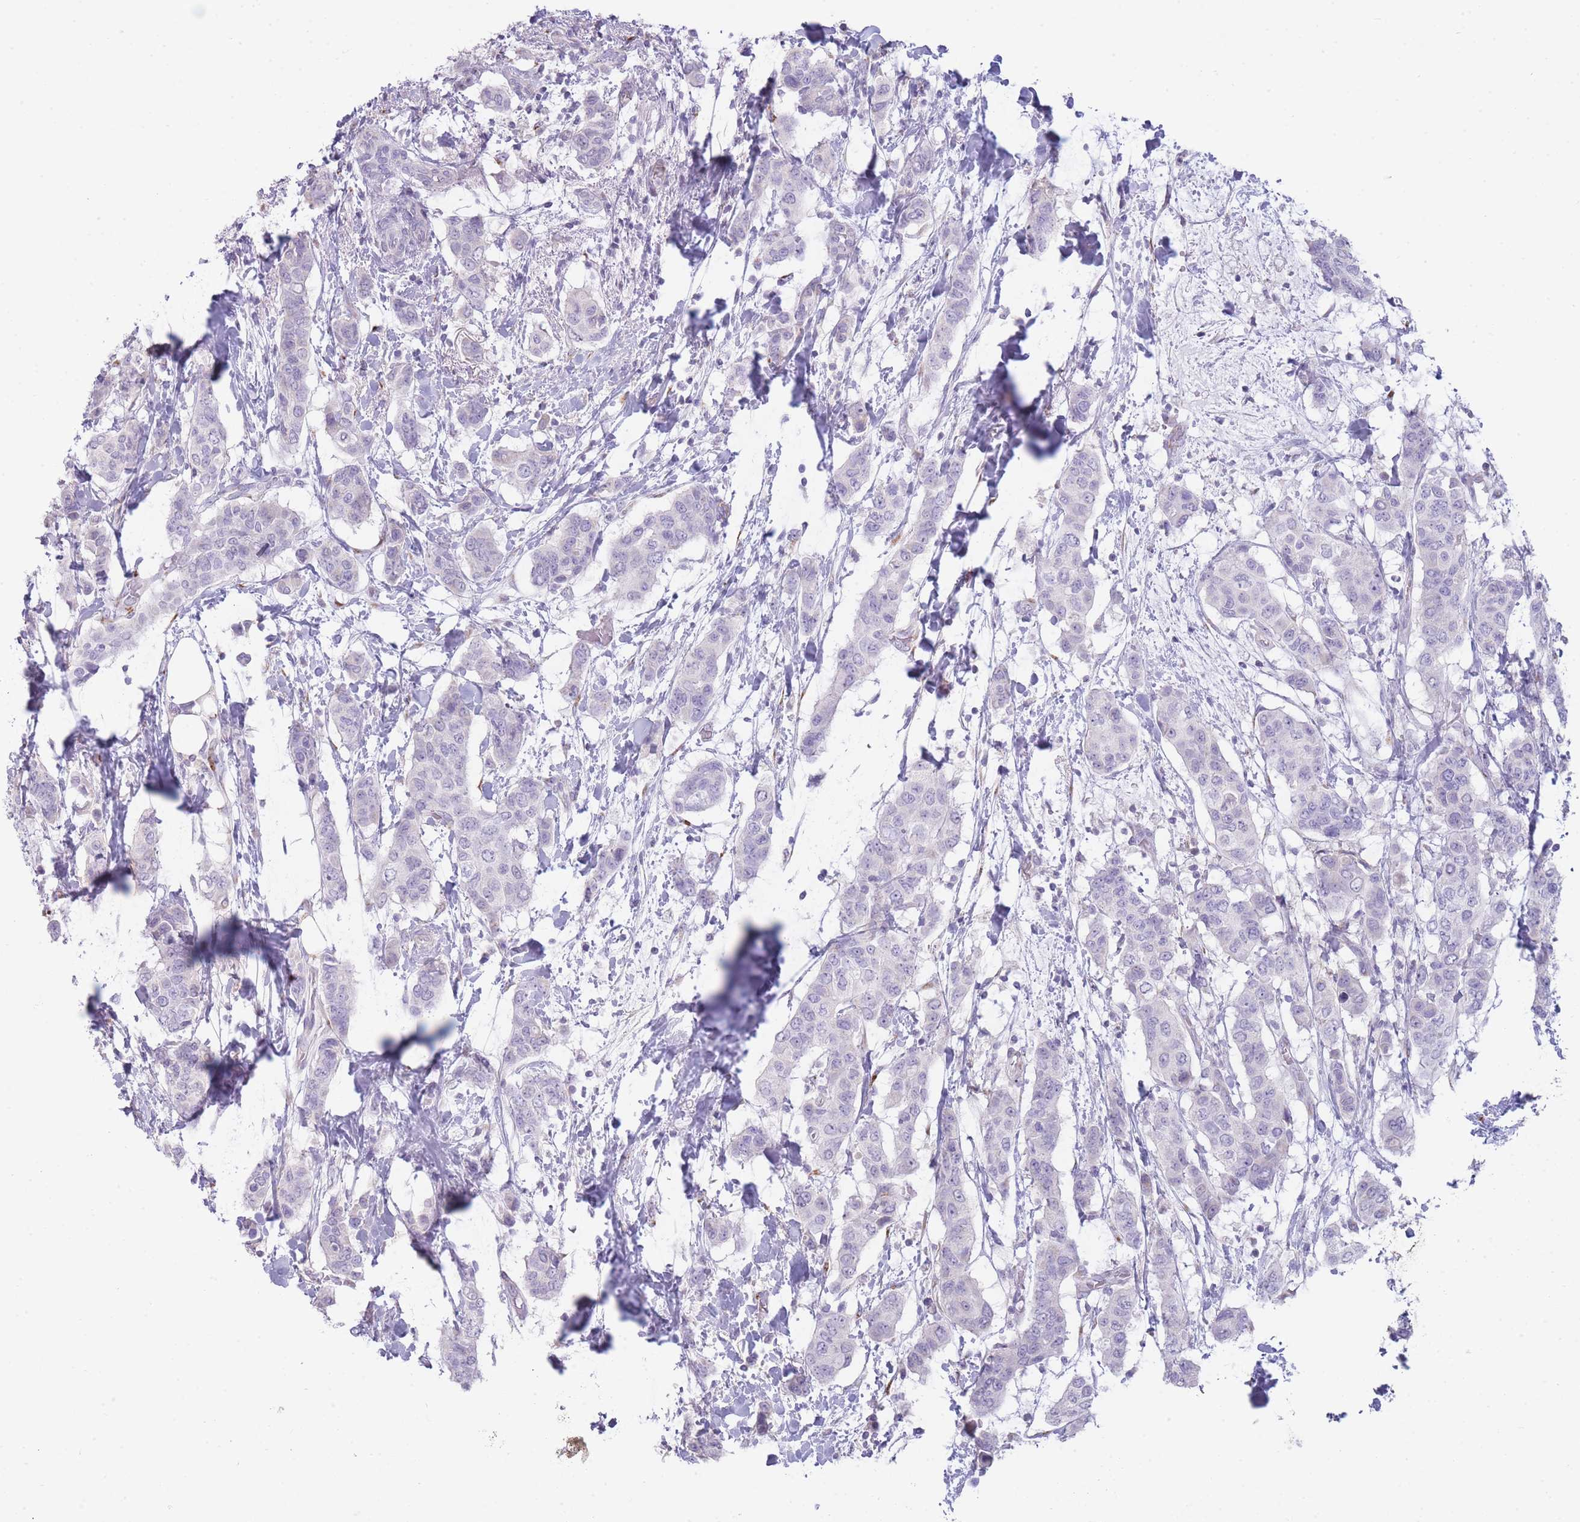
{"staining": {"intensity": "negative", "quantity": "none", "location": "none"}, "tissue": "breast cancer", "cell_type": "Tumor cells", "image_type": "cancer", "snomed": [{"axis": "morphology", "description": "Lobular carcinoma"}, {"axis": "topography", "description": "Breast"}], "caption": "IHC histopathology image of neoplastic tissue: breast lobular carcinoma stained with DAB reveals no significant protein staining in tumor cells.", "gene": "PPP3R2", "patient": {"sex": "female", "age": 51}}